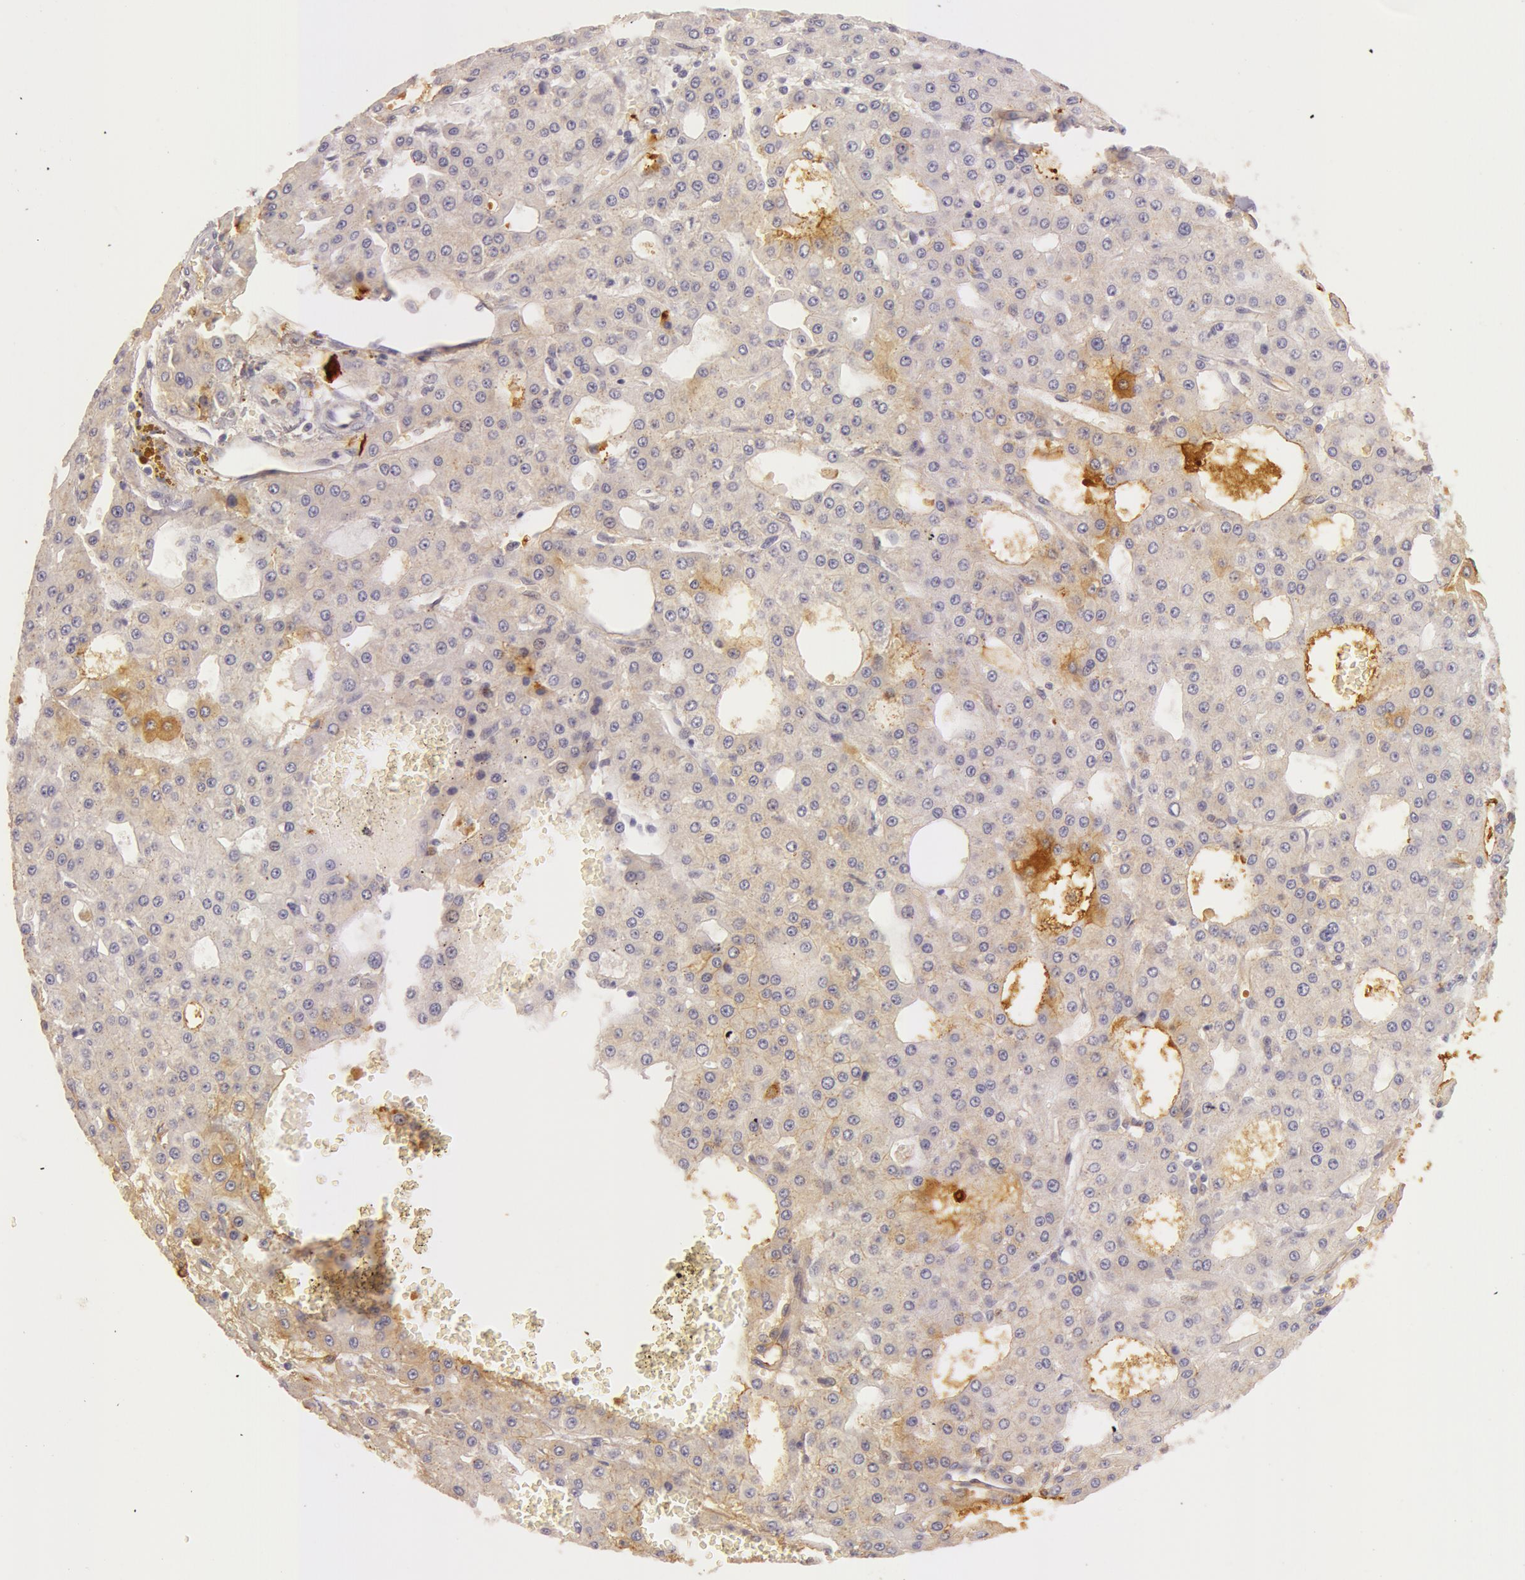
{"staining": {"intensity": "weak", "quantity": "25%-75%", "location": "cytoplasmic/membranous"}, "tissue": "liver cancer", "cell_type": "Tumor cells", "image_type": "cancer", "snomed": [{"axis": "morphology", "description": "Carcinoma, Hepatocellular, NOS"}, {"axis": "topography", "description": "Liver"}], "caption": "Tumor cells demonstrate low levels of weak cytoplasmic/membranous expression in approximately 25%-75% of cells in liver cancer (hepatocellular carcinoma).", "gene": "C4BPA", "patient": {"sex": "male", "age": 47}}